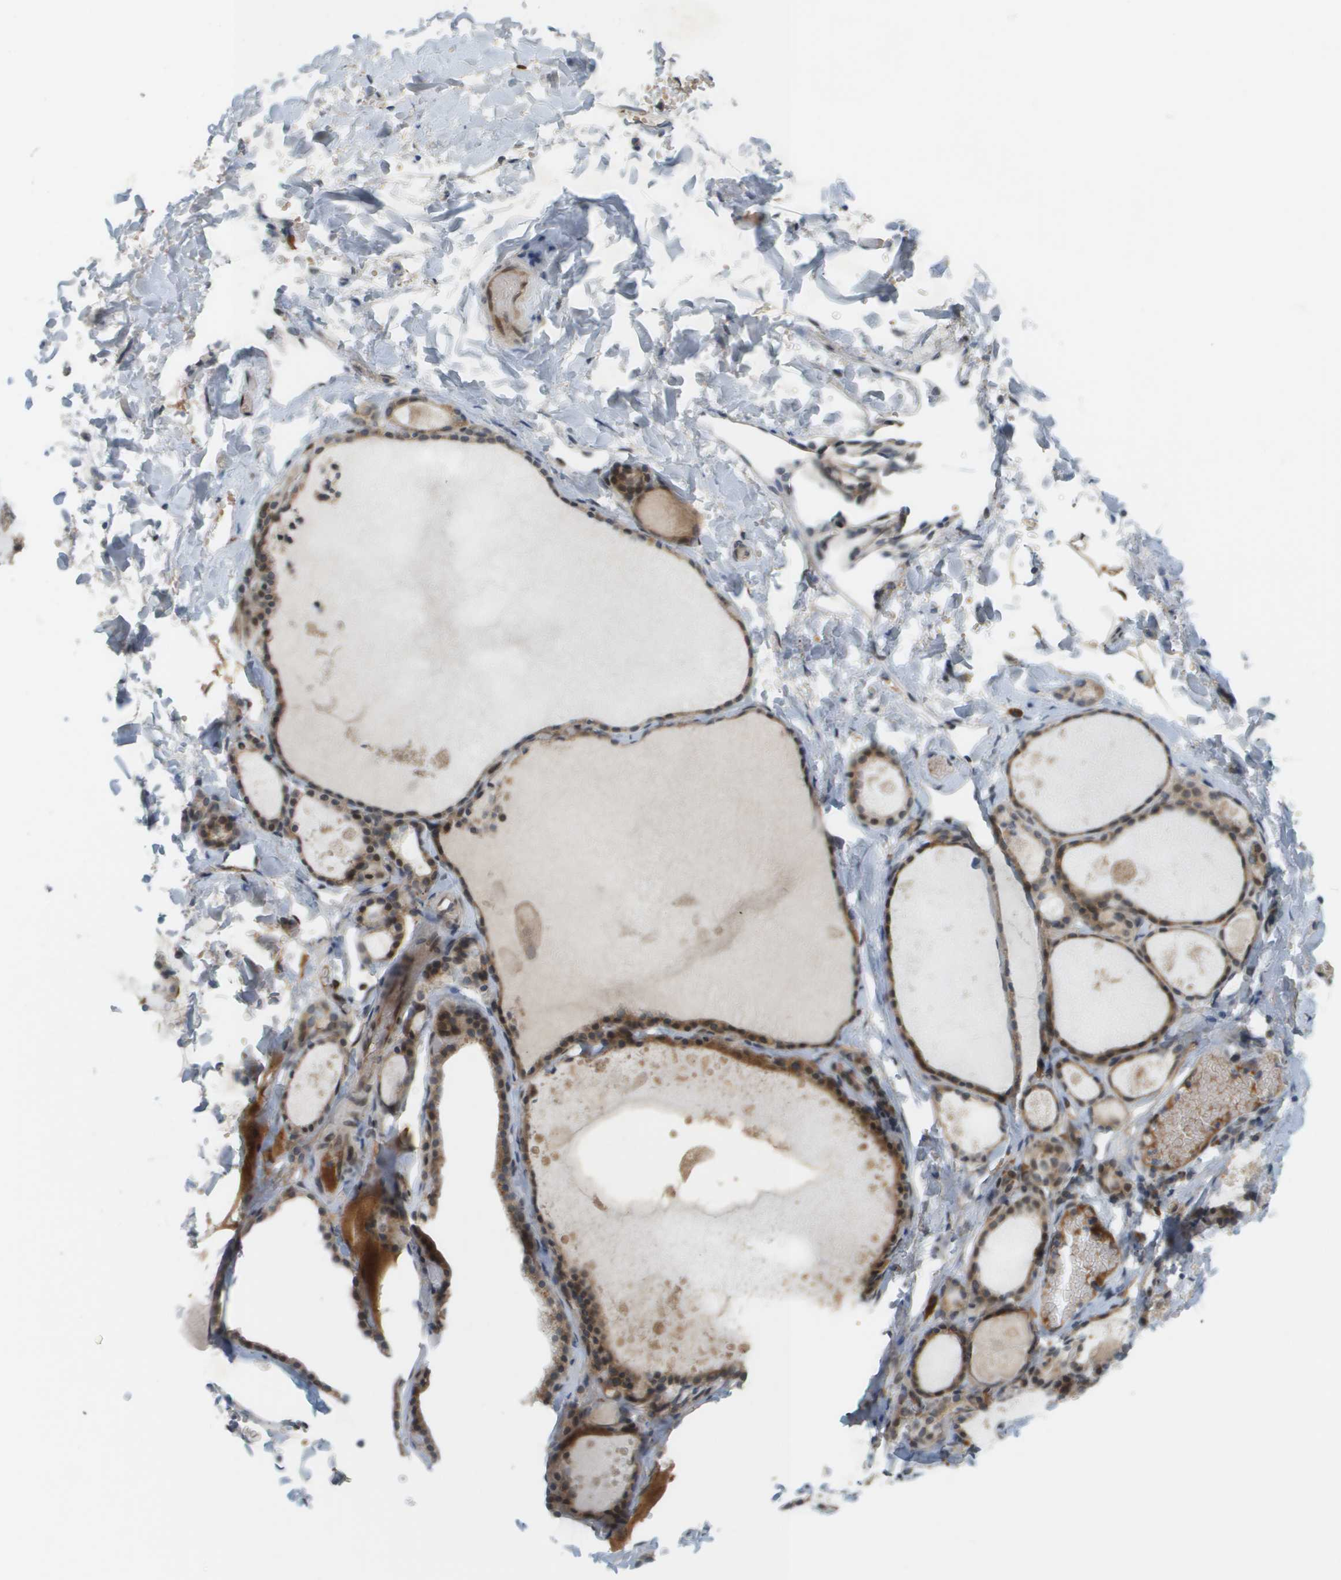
{"staining": {"intensity": "moderate", "quantity": ">75%", "location": "cytoplasmic/membranous,nuclear"}, "tissue": "thyroid gland", "cell_type": "Glandular cells", "image_type": "normal", "snomed": [{"axis": "morphology", "description": "Normal tissue, NOS"}, {"axis": "topography", "description": "Thyroid gland"}], "caption": "DAB immunohistochemical staining of benign thyroid gland exhibits moderate cytoplasmic/membranous,nuclear protein expression in about >75% of glandular cells.", "gene": "CACNB4", "patient": {"sex": "male", "age": 56}}